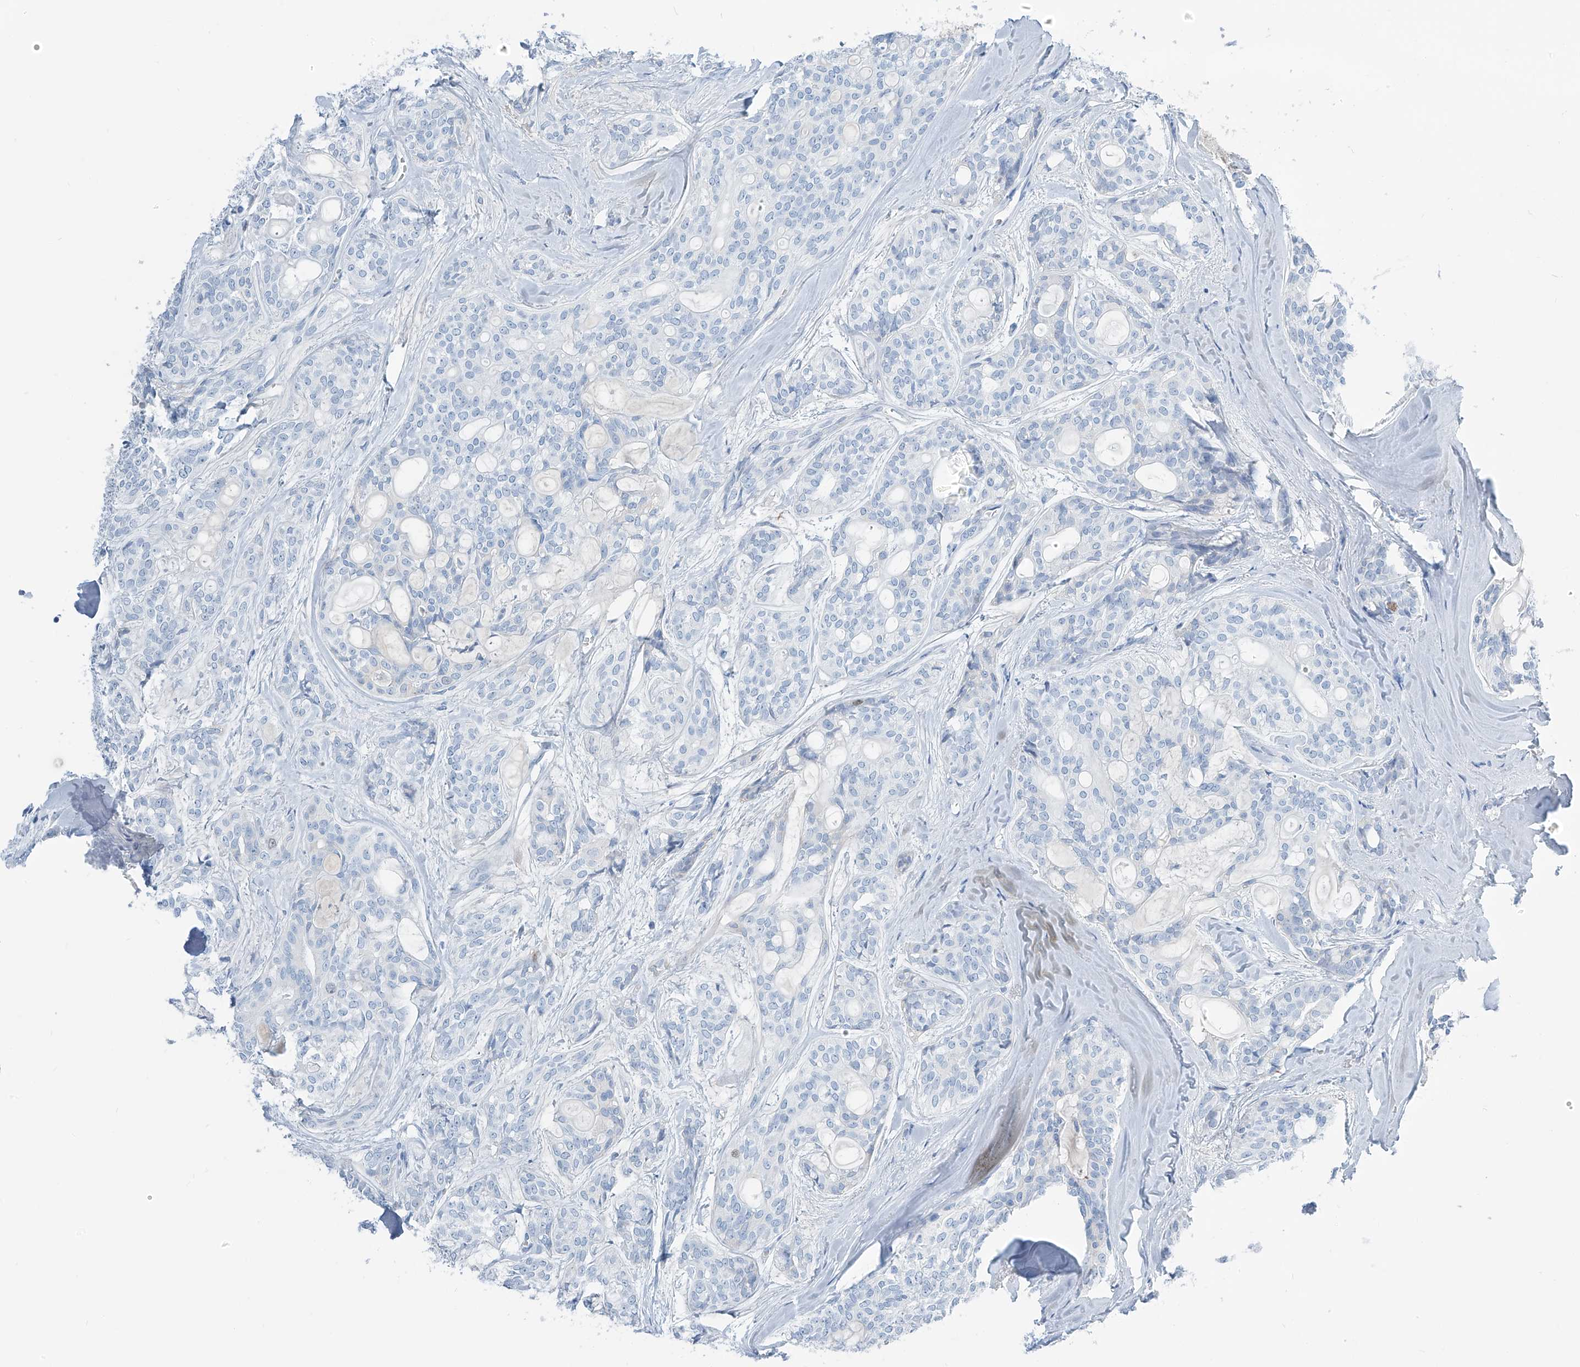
{"staining": {"intensity": "negative", "quantity": "none", "location": "none"}, "tissue": "head and neck cancer", "cell_type": "Tumor cells", "image_type": "cancer", "snomed": [{"axis": "morphology", "description": "Adenocarcinoma, NOS"}, {"axis": "topography", "description": "Head-Neck"}], "caption": "Human head and neck adenocarcinoma stained for a protein using IHC shows no expression in tumor cells.", "gene": "SGO2", "patient": {"sex": "male", "age": 66}}